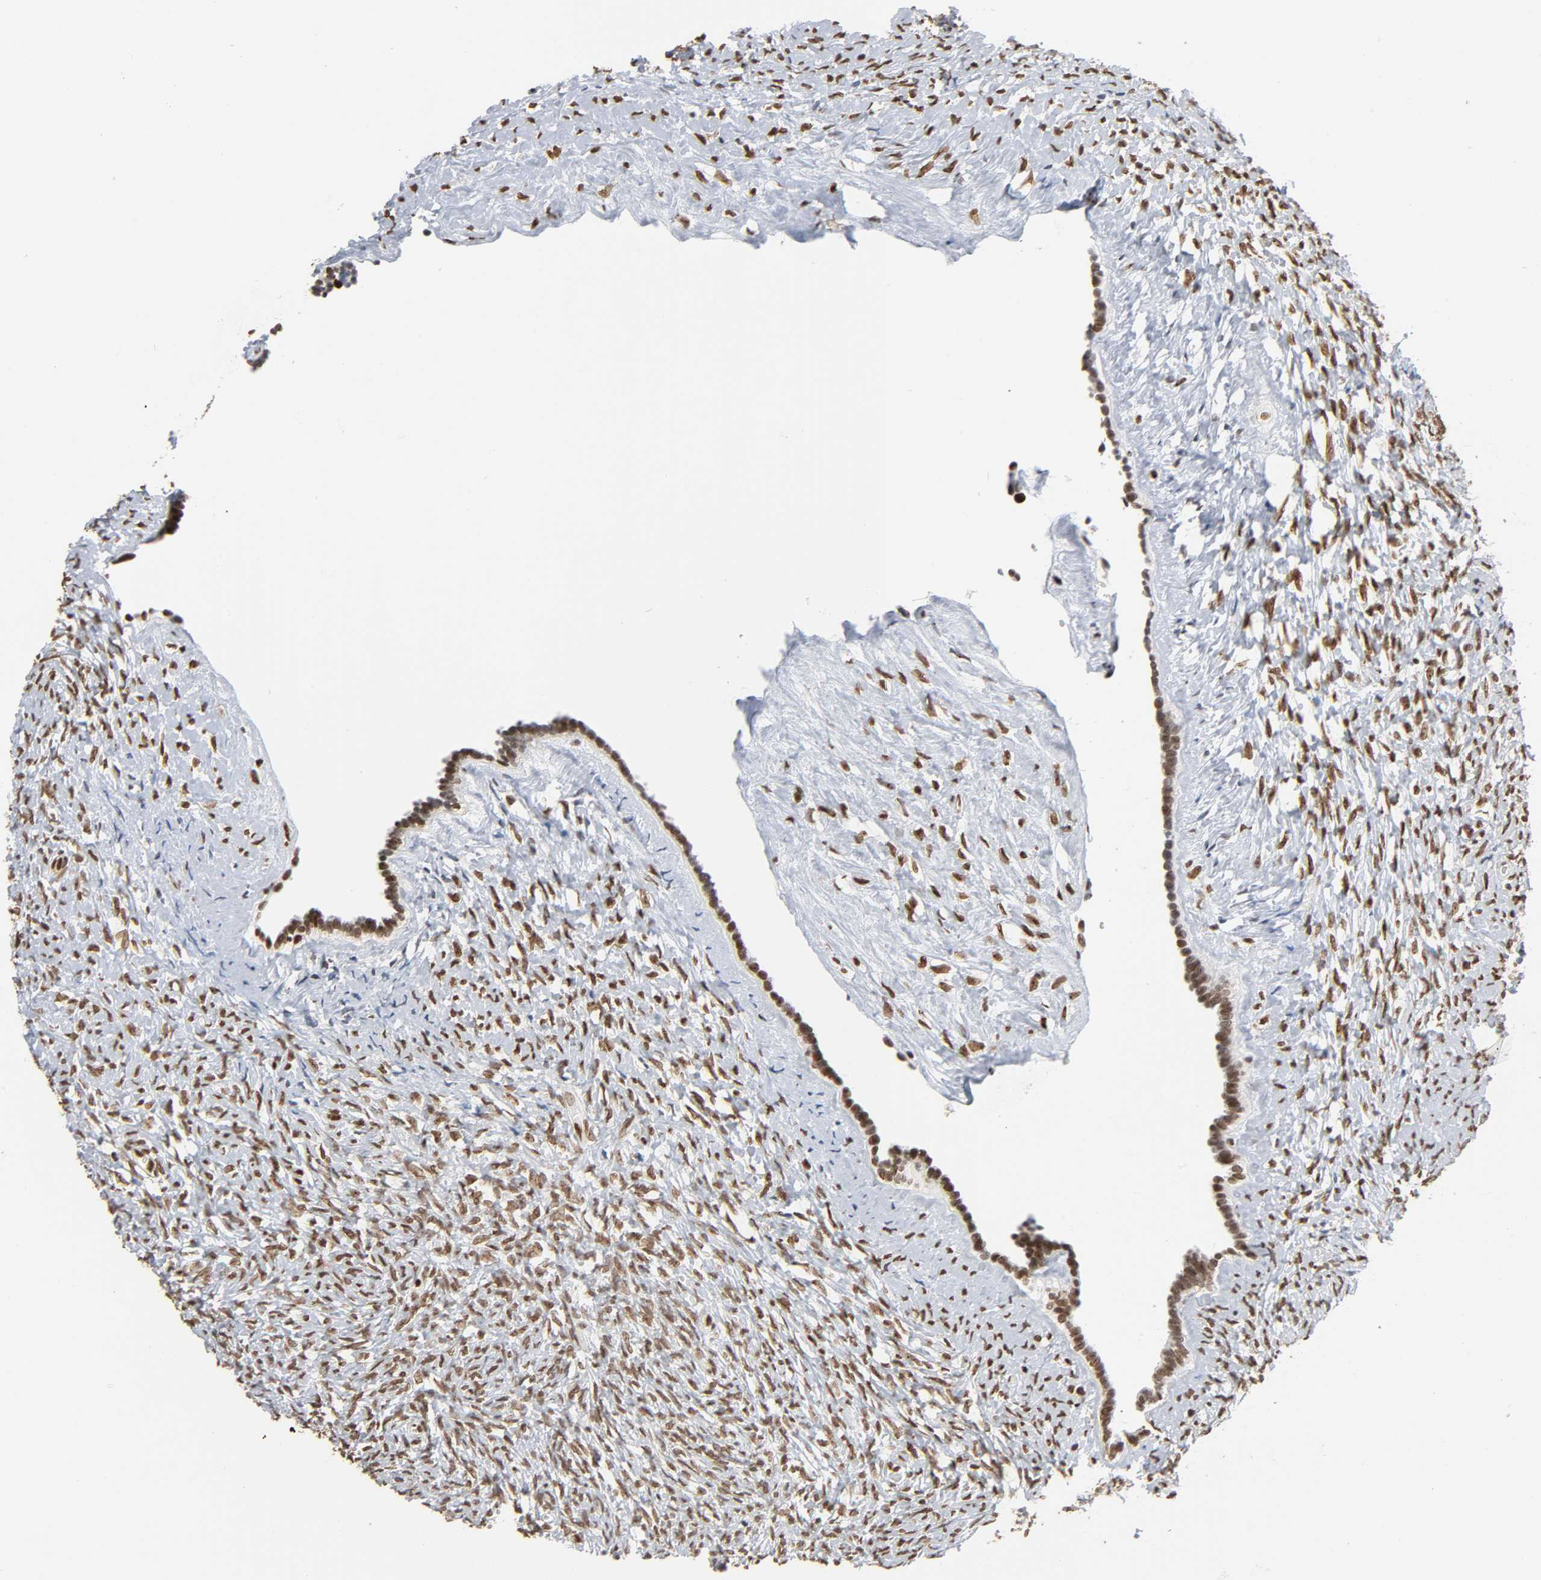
{"staining": {"intensity": "moderate", "quantity": ">75%", "location": "nuclear"}, "tissue": "ovary", "cell_type": "Ovarian stroma cells", "image_type": "normal", "snomed": [{"axis": "morphology", "description": "Normal tissue, NOS"}, {"axis": "topography", "description": "Ovary"}], "caption": "Immunohistochemistry histopathology image of benign ovary: human ovary stained using IHC demonstrates medium levels of moderate protein expression localized specifically in the nuclear of ovarian stroma cells, appearing as a nuclear brown color.", "gene": "SUMO1", "patient": {"sex": "female", "age": 35}}